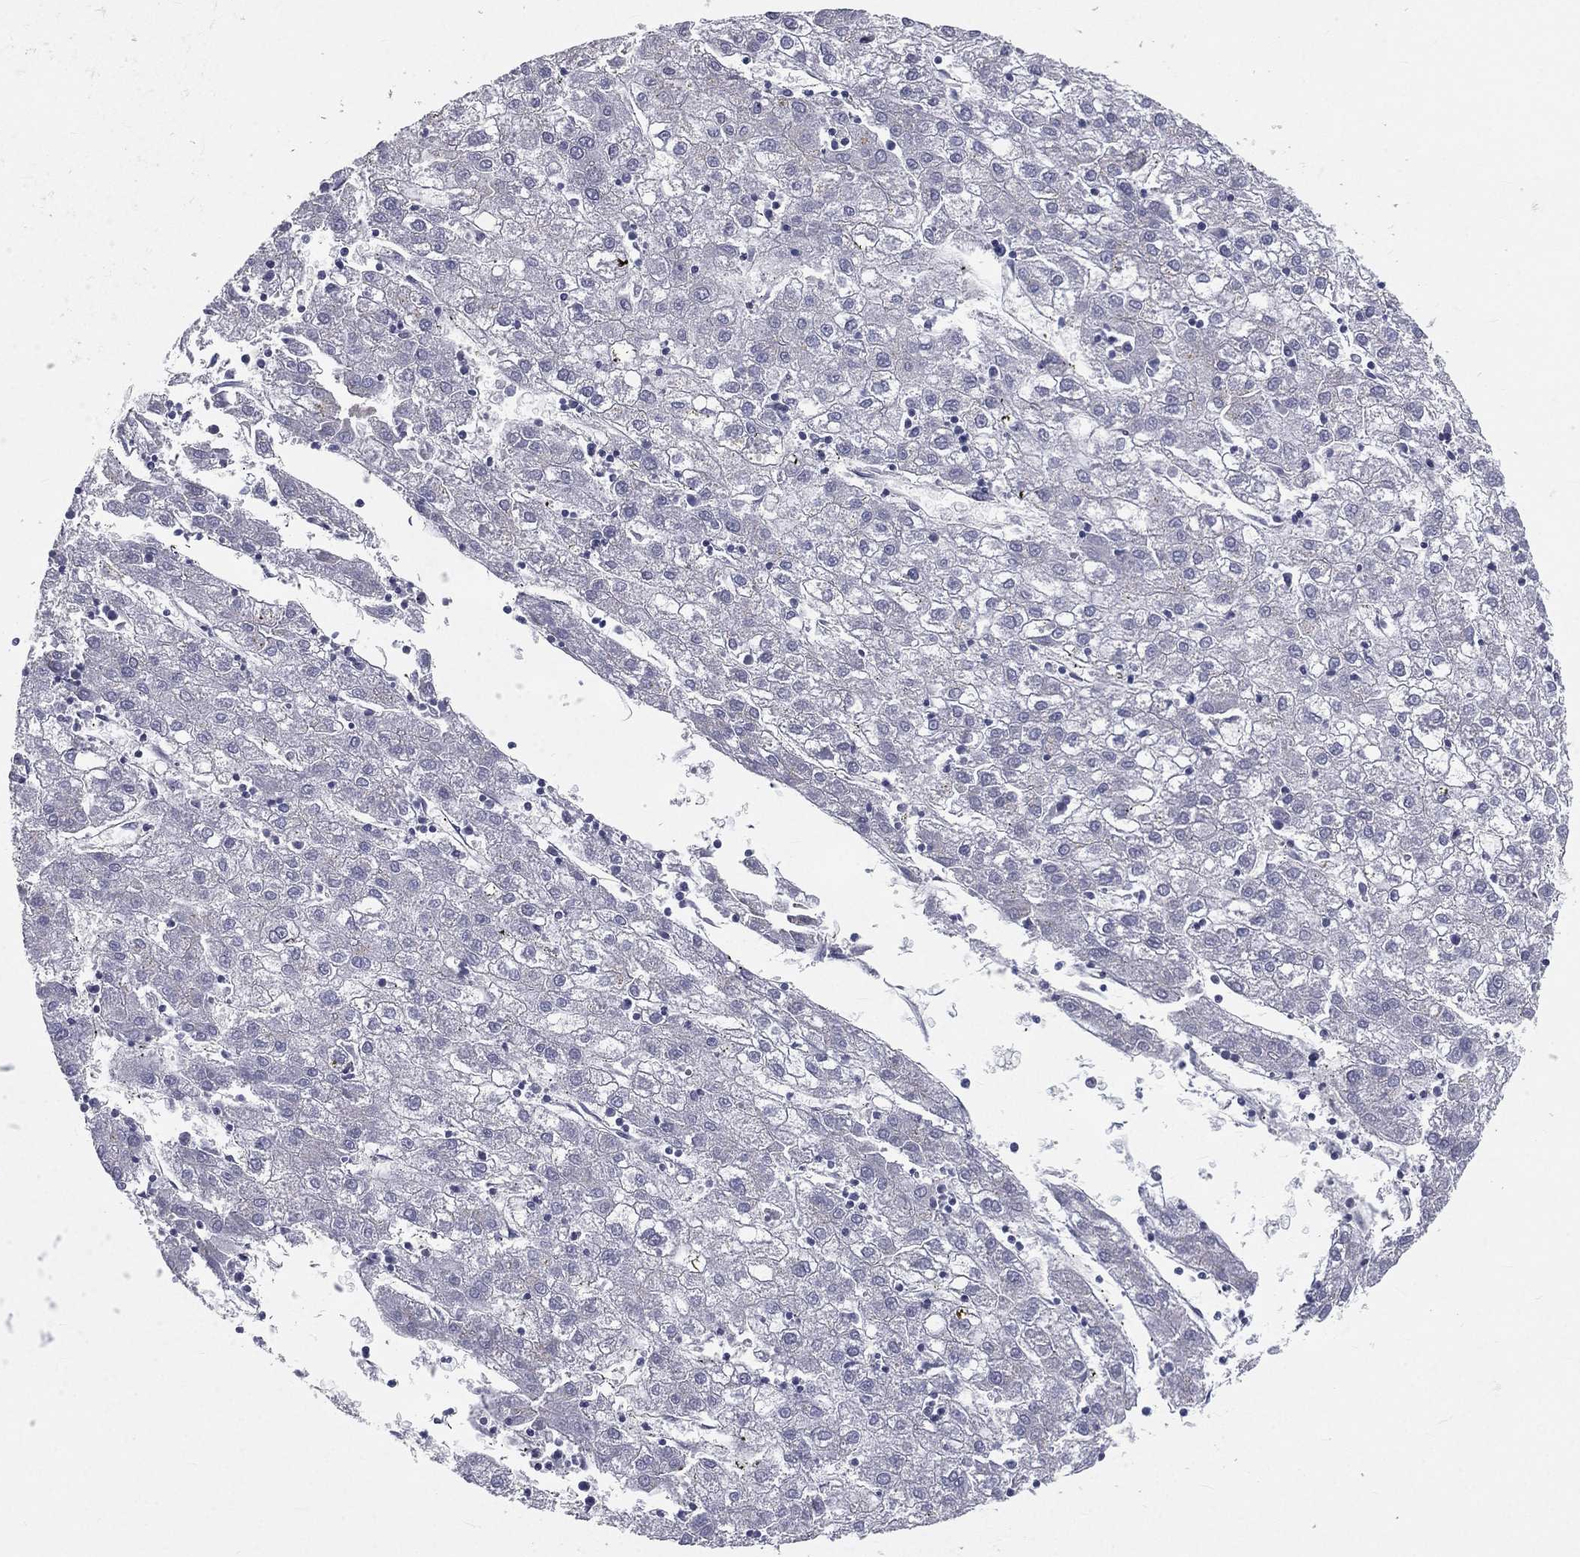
{"staining": {"intensity": "negative", "quantity": "none", "location": "none"}, "tissue": "liver cancer", "cell_type": "Tumor cells", "image_type": "cancer", "snomed": [{"axis": "morphology", "description": "Carcinoma, Hepatocellular, NOS"}, {"axis": "topography", "description": "Liver"}], "caption": "Tumor cells are negative for brown protein staining in liver cancer.", "gene": "MUC13", "patient": {"sex": "male", "age": 72}}